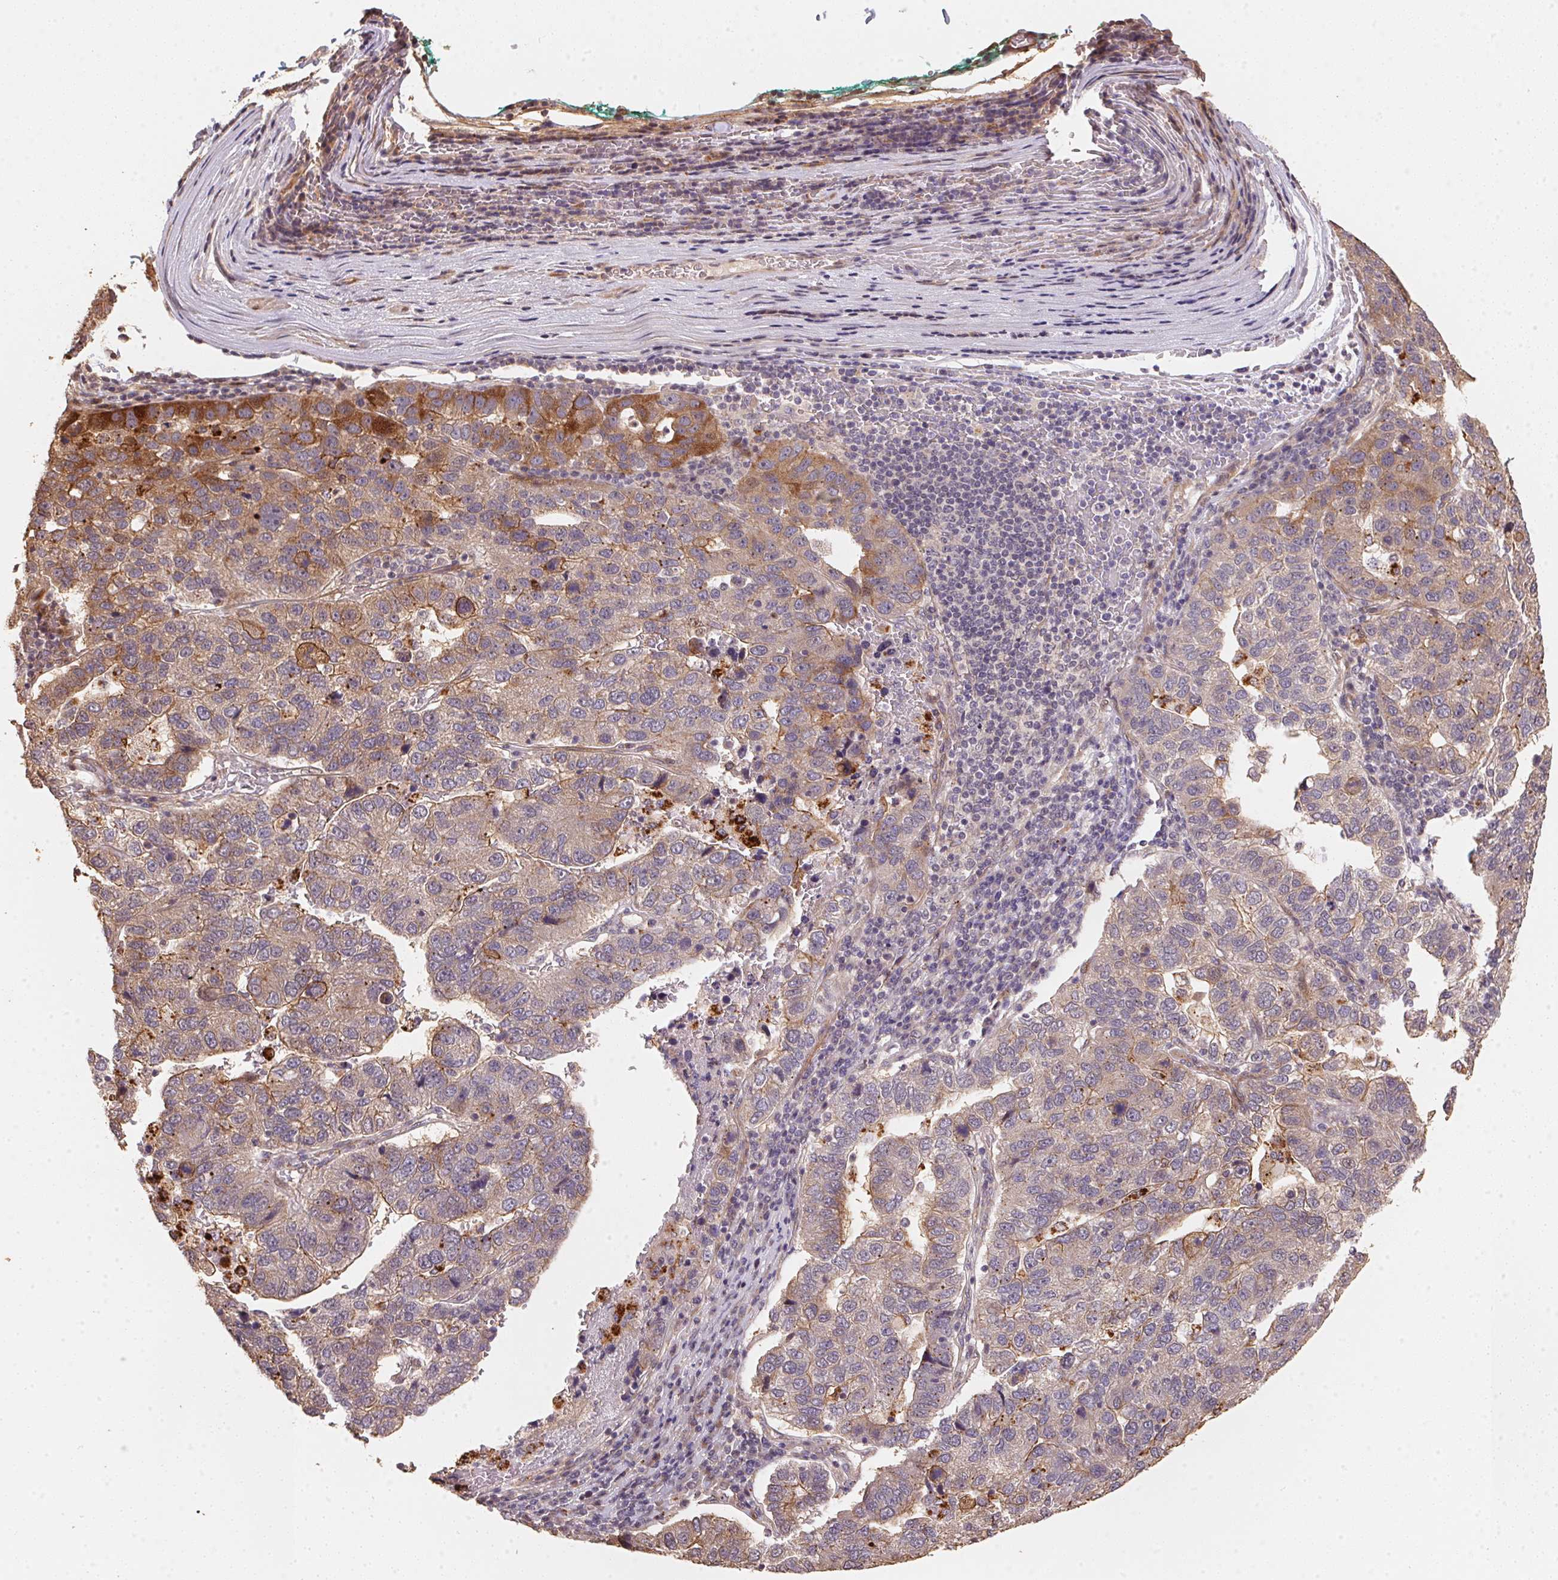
{"staining": {"intensity": "moderate", "quantity": "<25%", "location": "cytoplasmic/membranous"}, "tissue": "pancreatic cancer", "cell_type": "Tumor cells", "image_type": "cancer", "snomed": [{"axis": "morphology", "description": "Adenocarcinoma, NOS"}, {"axis": "topography", "description": "Pancreas"}], "caption": "DAB immunohistochemical staining of human pancreatic cancer (adenocarcinoma) exhibits moderate cytoplasmic/membranous protein expression in about <25% of tumor cells.", "gene": "TMEM222", "patient": {"sex": "female", "age": 61}}